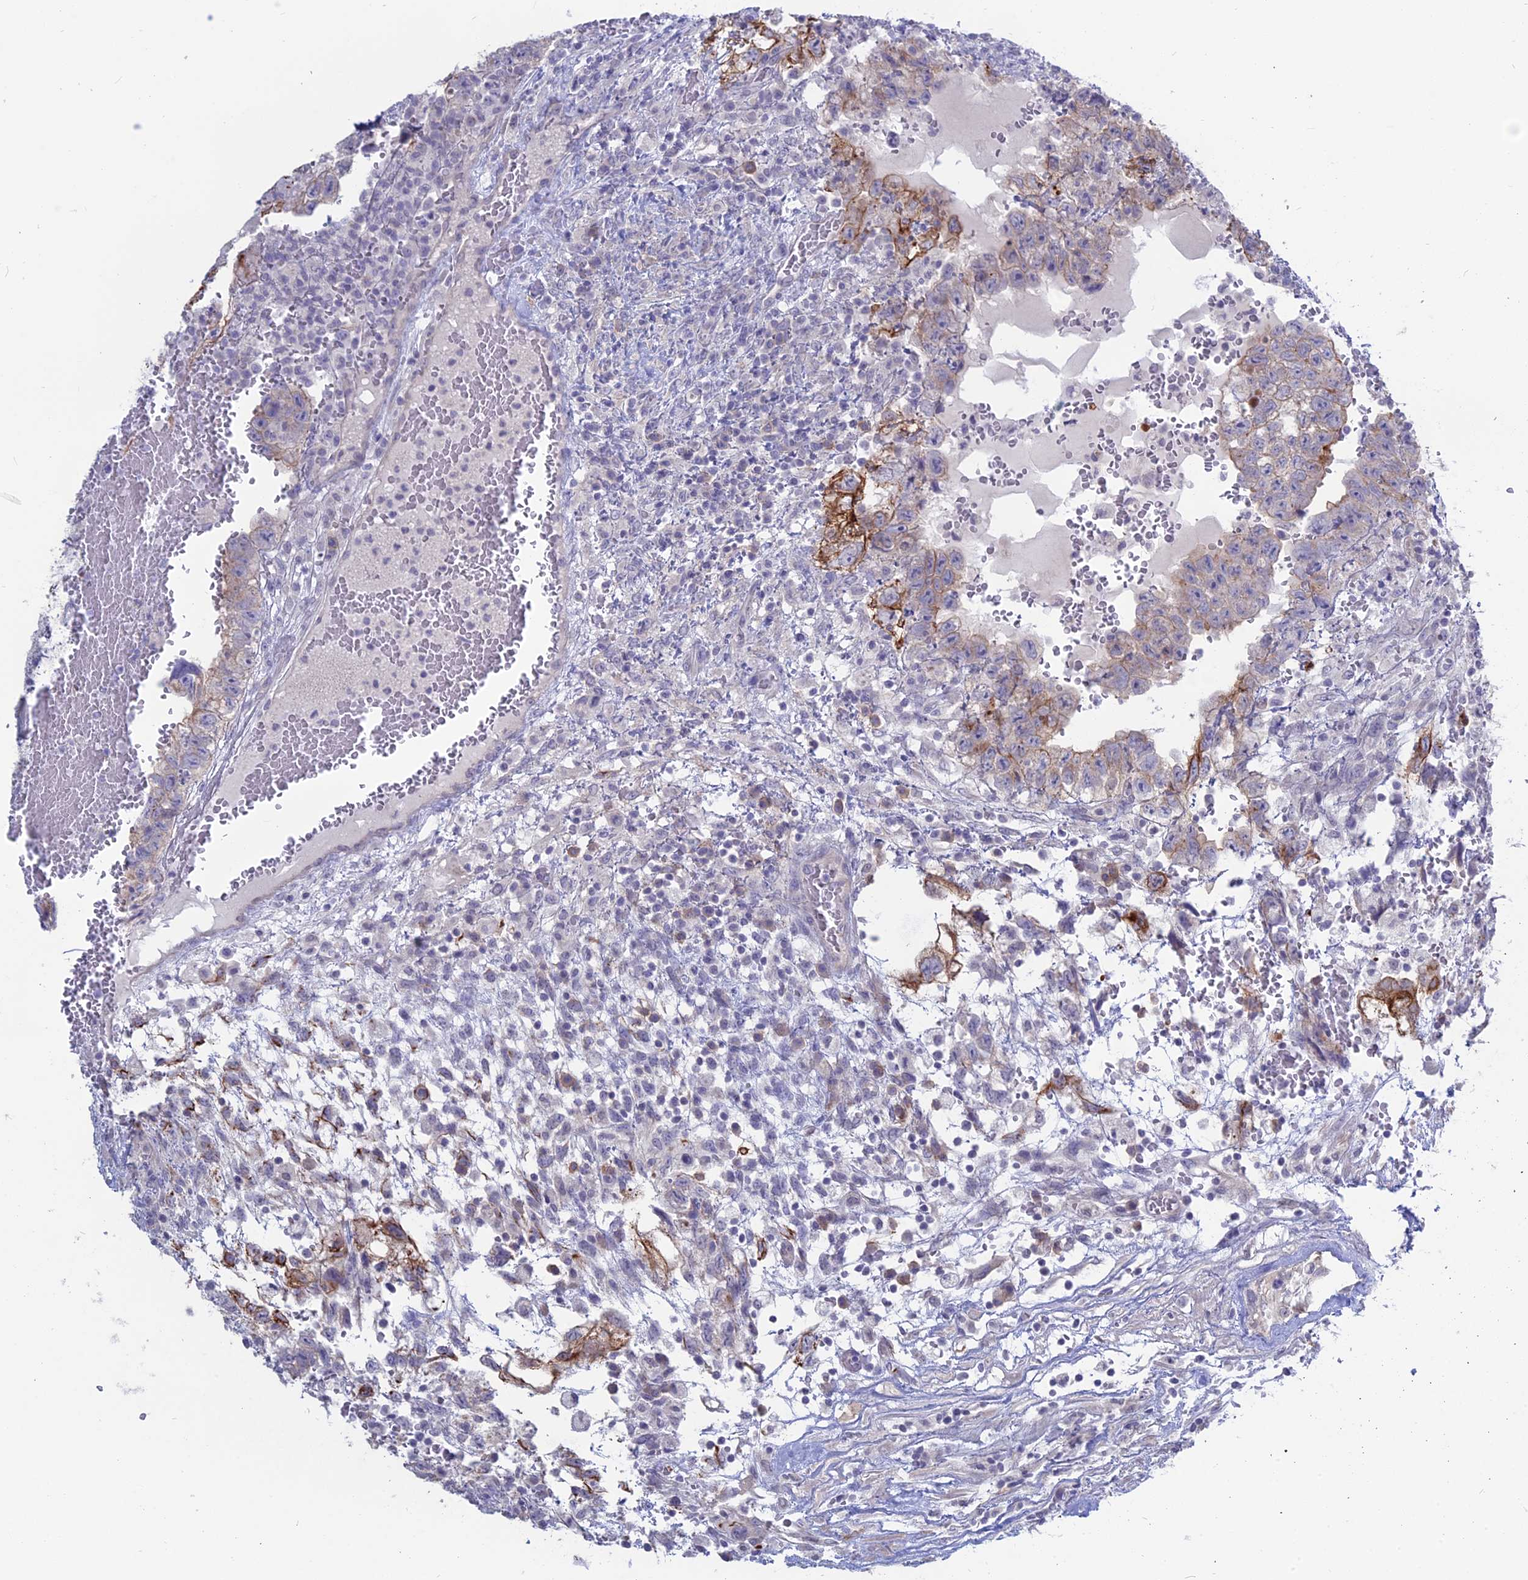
{"staining": {"intensity": "moderate", "quantity": "<25%", "location": "cytoplasmic/membranous"}, "tissue": "testis cancer", "cell_type": "Tumor cells", "image_type": "cancer", "snomed": [{"axis": "morphology", "description": "Carcinoma, Embryonal, NOS"}, {"axis": "topography", "description": "Testis"}], "caption": "IHC image of embryonal carcinoma (testis) stained for a protein (brown), which demonstrates low levels of moderate cytoplasmic/membranous expression in about <25% of tumor cells.", "gene": "MYO5B", "patient": {"sex": "male", "age": 36}}